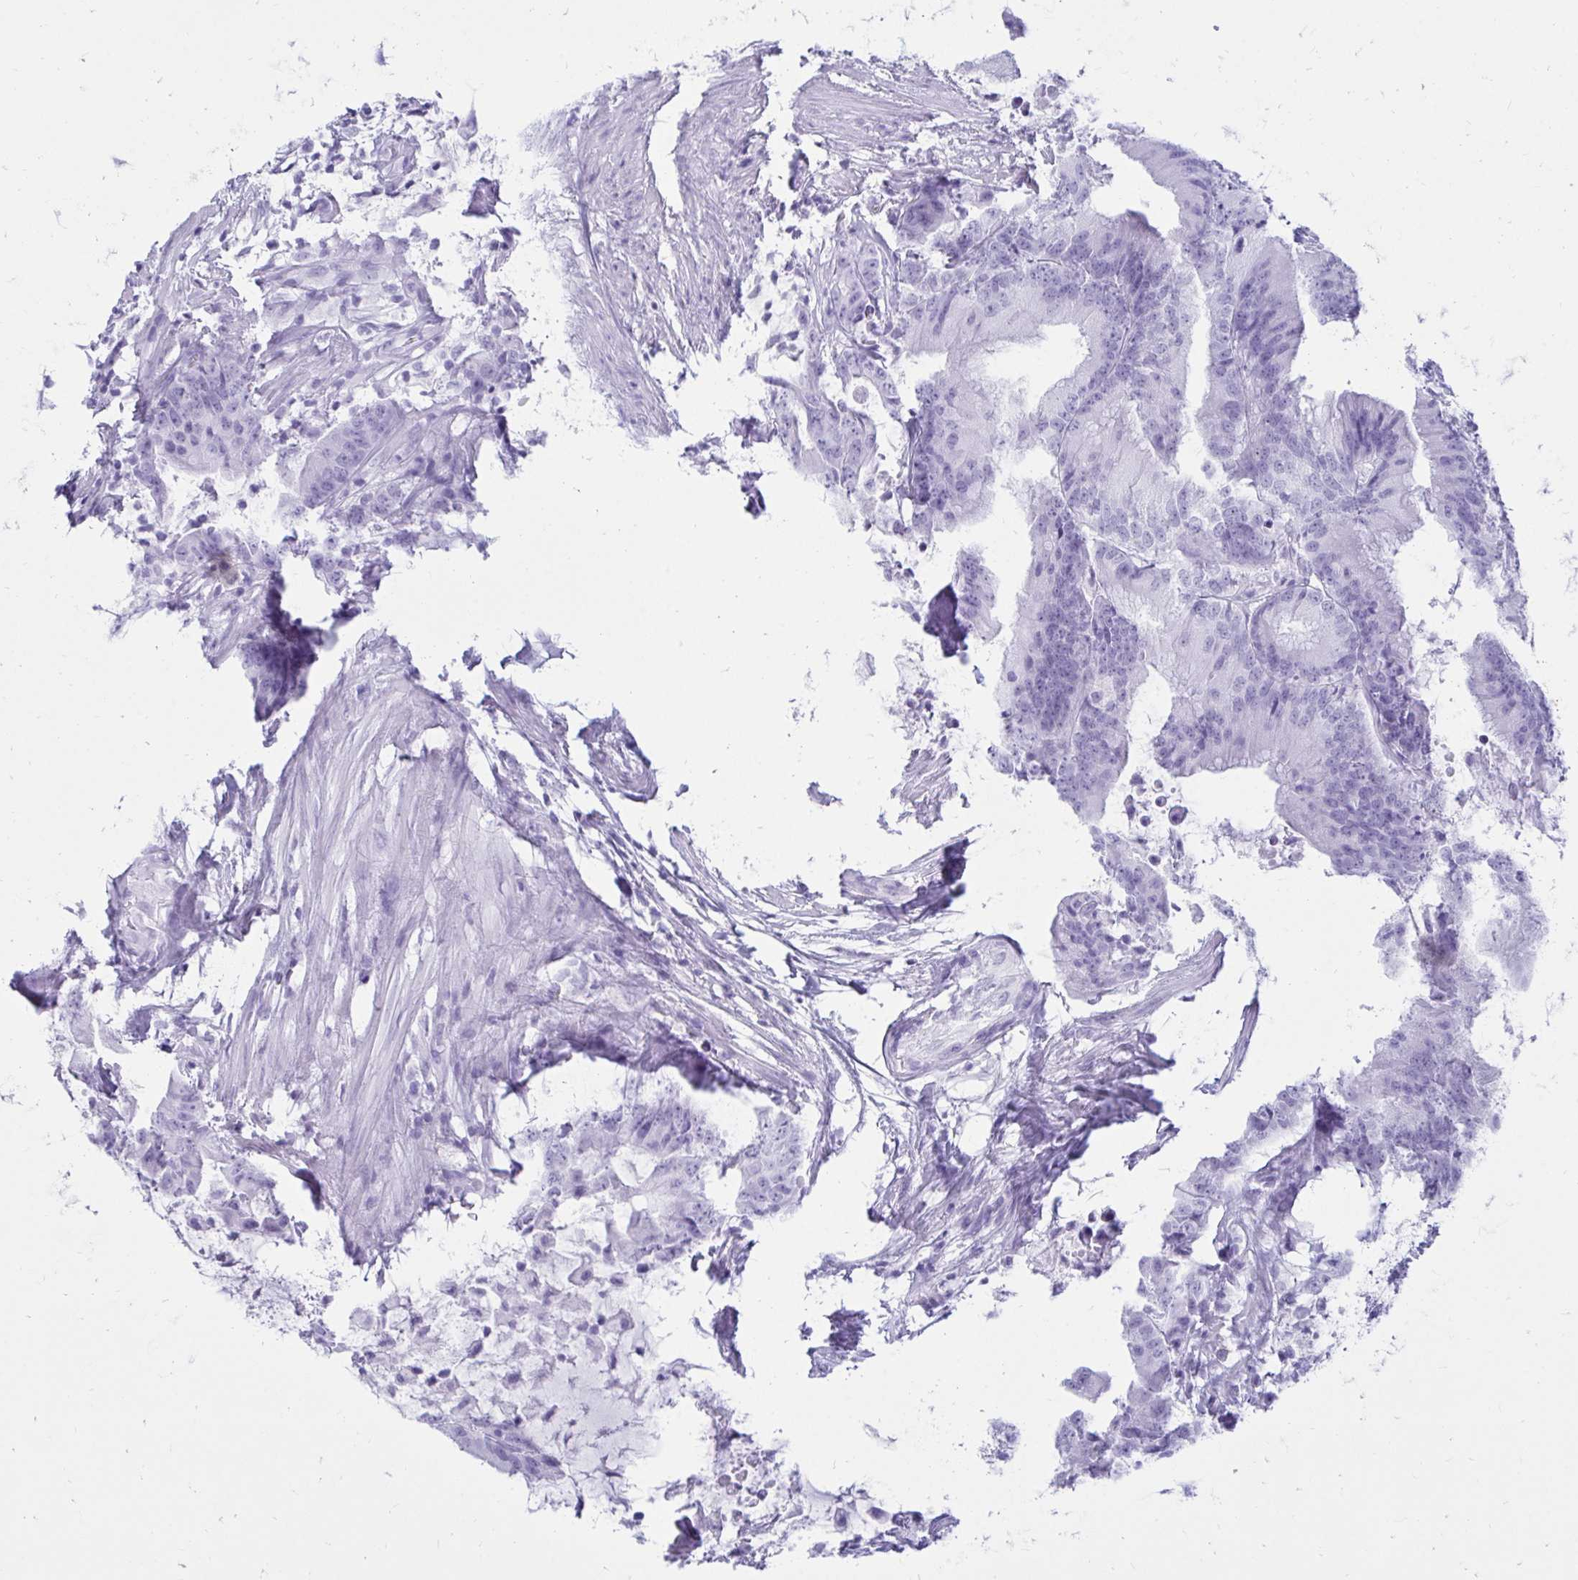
{"staining": {"intensity": "negative", "quantity": "none", "location": "none"}, "tissue": "colorectal cancer", "cell_type": "Tumor cells", "image_type": "cancer", "snomed": [{"axis": "morphology", "description": "Adenocarcinoma, NOS"}, {"axis": "topography", "description": "Colon"}], "caption": "Protein analysis of adenocarcinoma (colorectal) reveals no significant staining in tumor cells. Nuclei are stained in blue.", "gene": "OR10R2", "patient": {"sex": "female", "age": 78}}